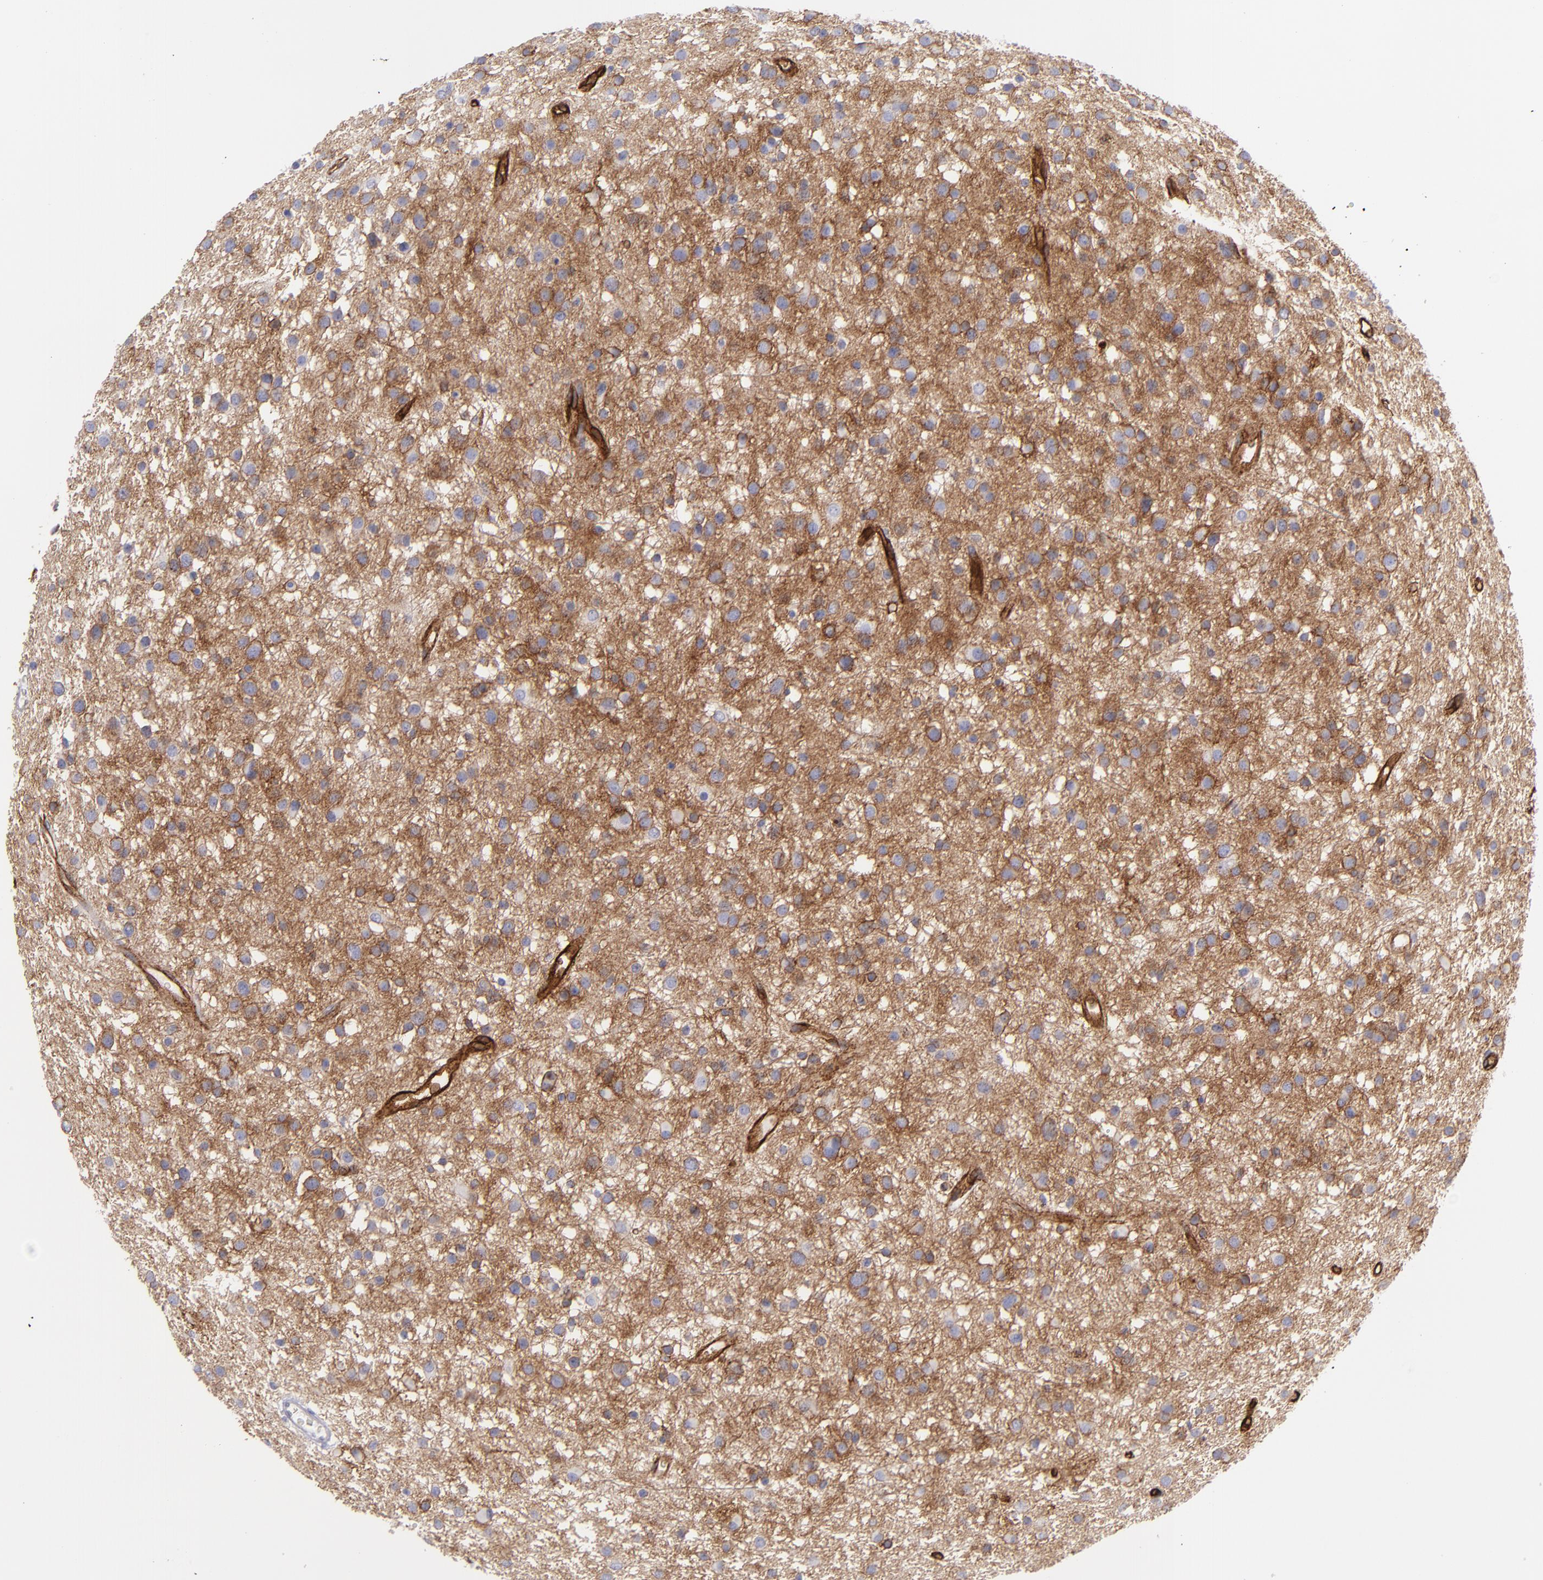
{"staining": {"intensity": "negative", "quantity": "none", "location": "none"}, "tissue": "glioma", "cell_type": "Tumor cells", "image_type": "cancer", "snomed": [{"axis": "morphology", "description": "Glioma, malignant, Low grade"}, {"axis": "topography", "description": "Brain"}], "caption": "Photomicrograph shows no protein positivity in tumor cells of glioma tissue. (Brightfield microscopy of DAB immunohistochemistry at high magnification).", "gene": "BSG", "patient": {"sex": "female", "age": 36}}